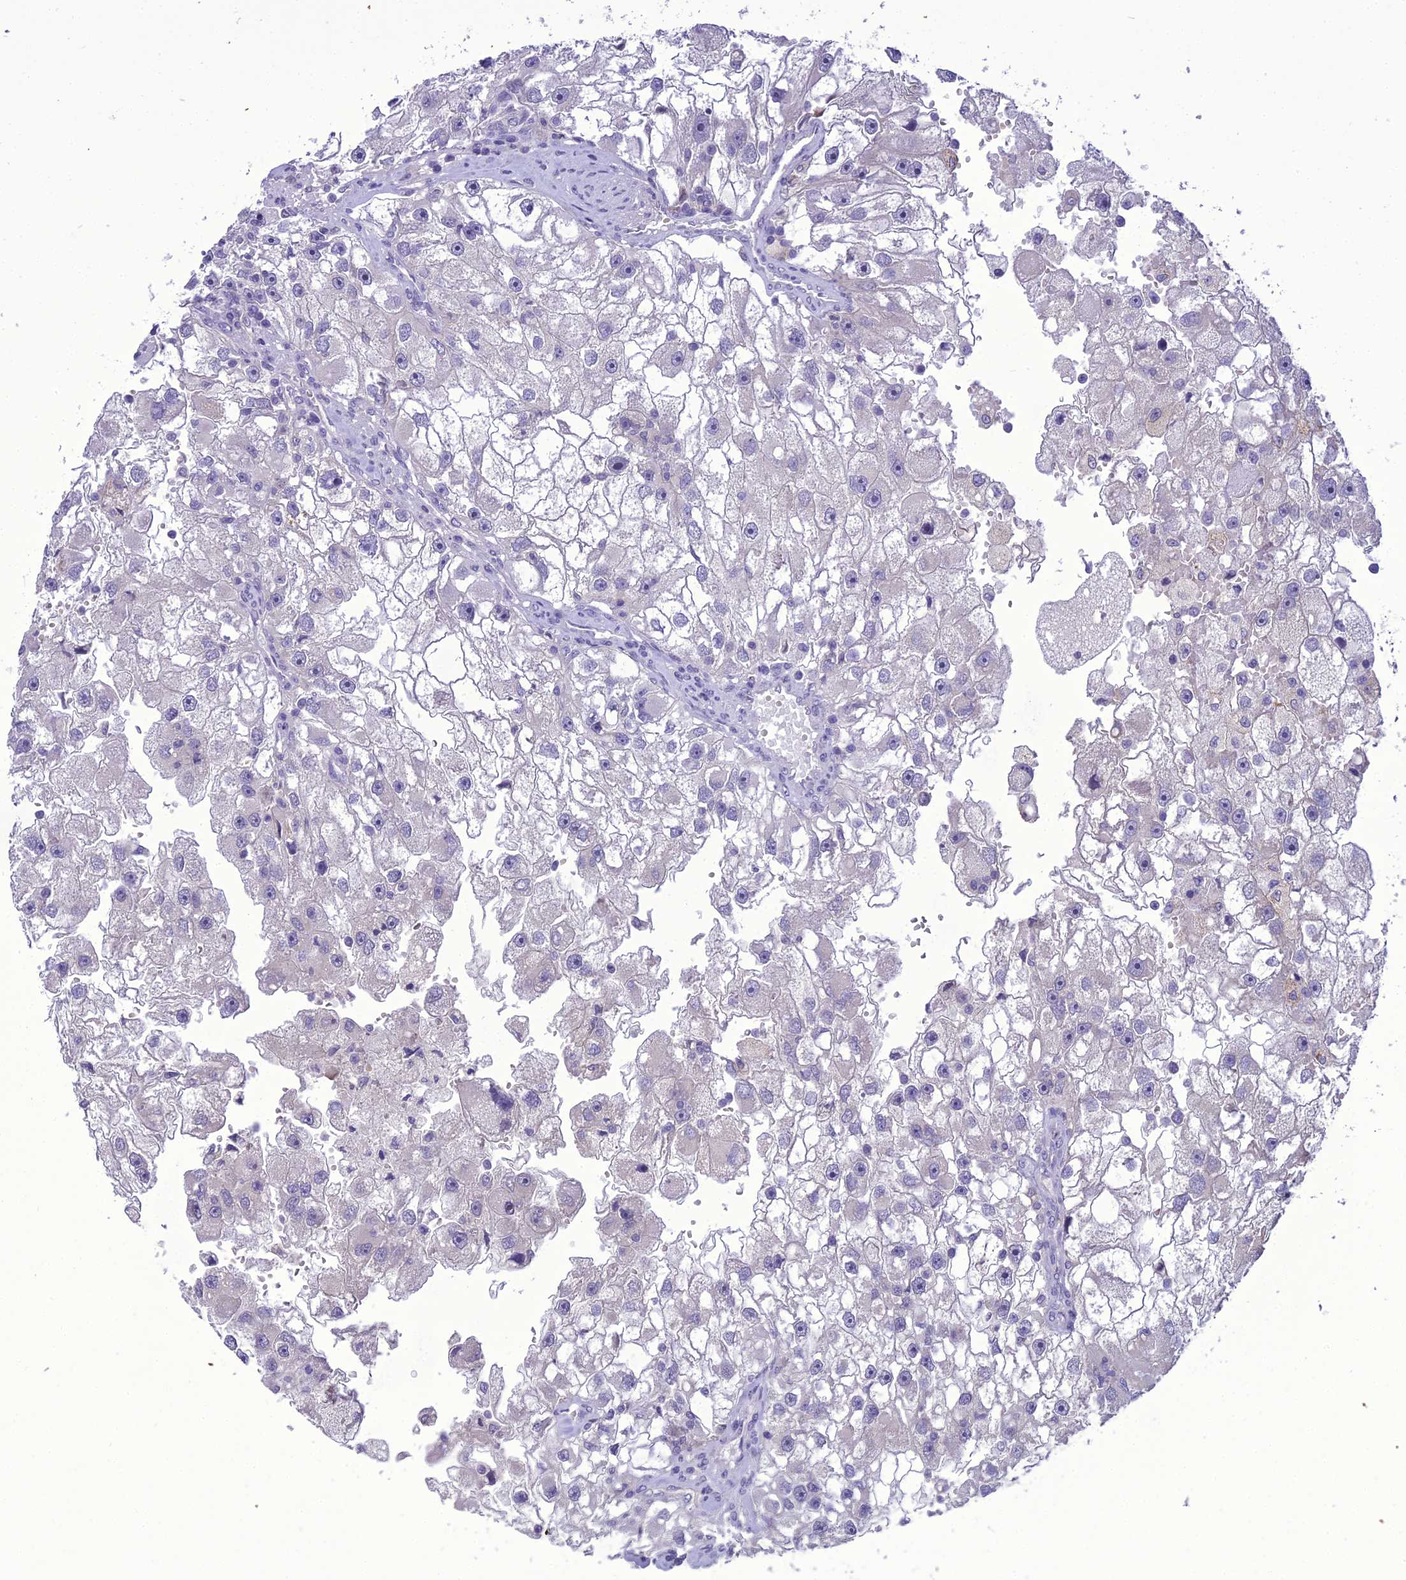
{"staining": {"intensity": "negative", "quantity": "none", "location": "none"}, "tissue": "renal cancer", "cell_type": "Tumor cells", "image_type": "cancer", "snomed": [{"axis": "morphology", "description": "Adenocarcinoma, NOS"}, {"axis": "topography", "description": "Kidney"}], "caption": "Renal cancer was stained to show a protein in brown. There is no significant positivity in tumor cells.", "gene": "SCRT1", "patient": {"sex": "male", "age": 63}}